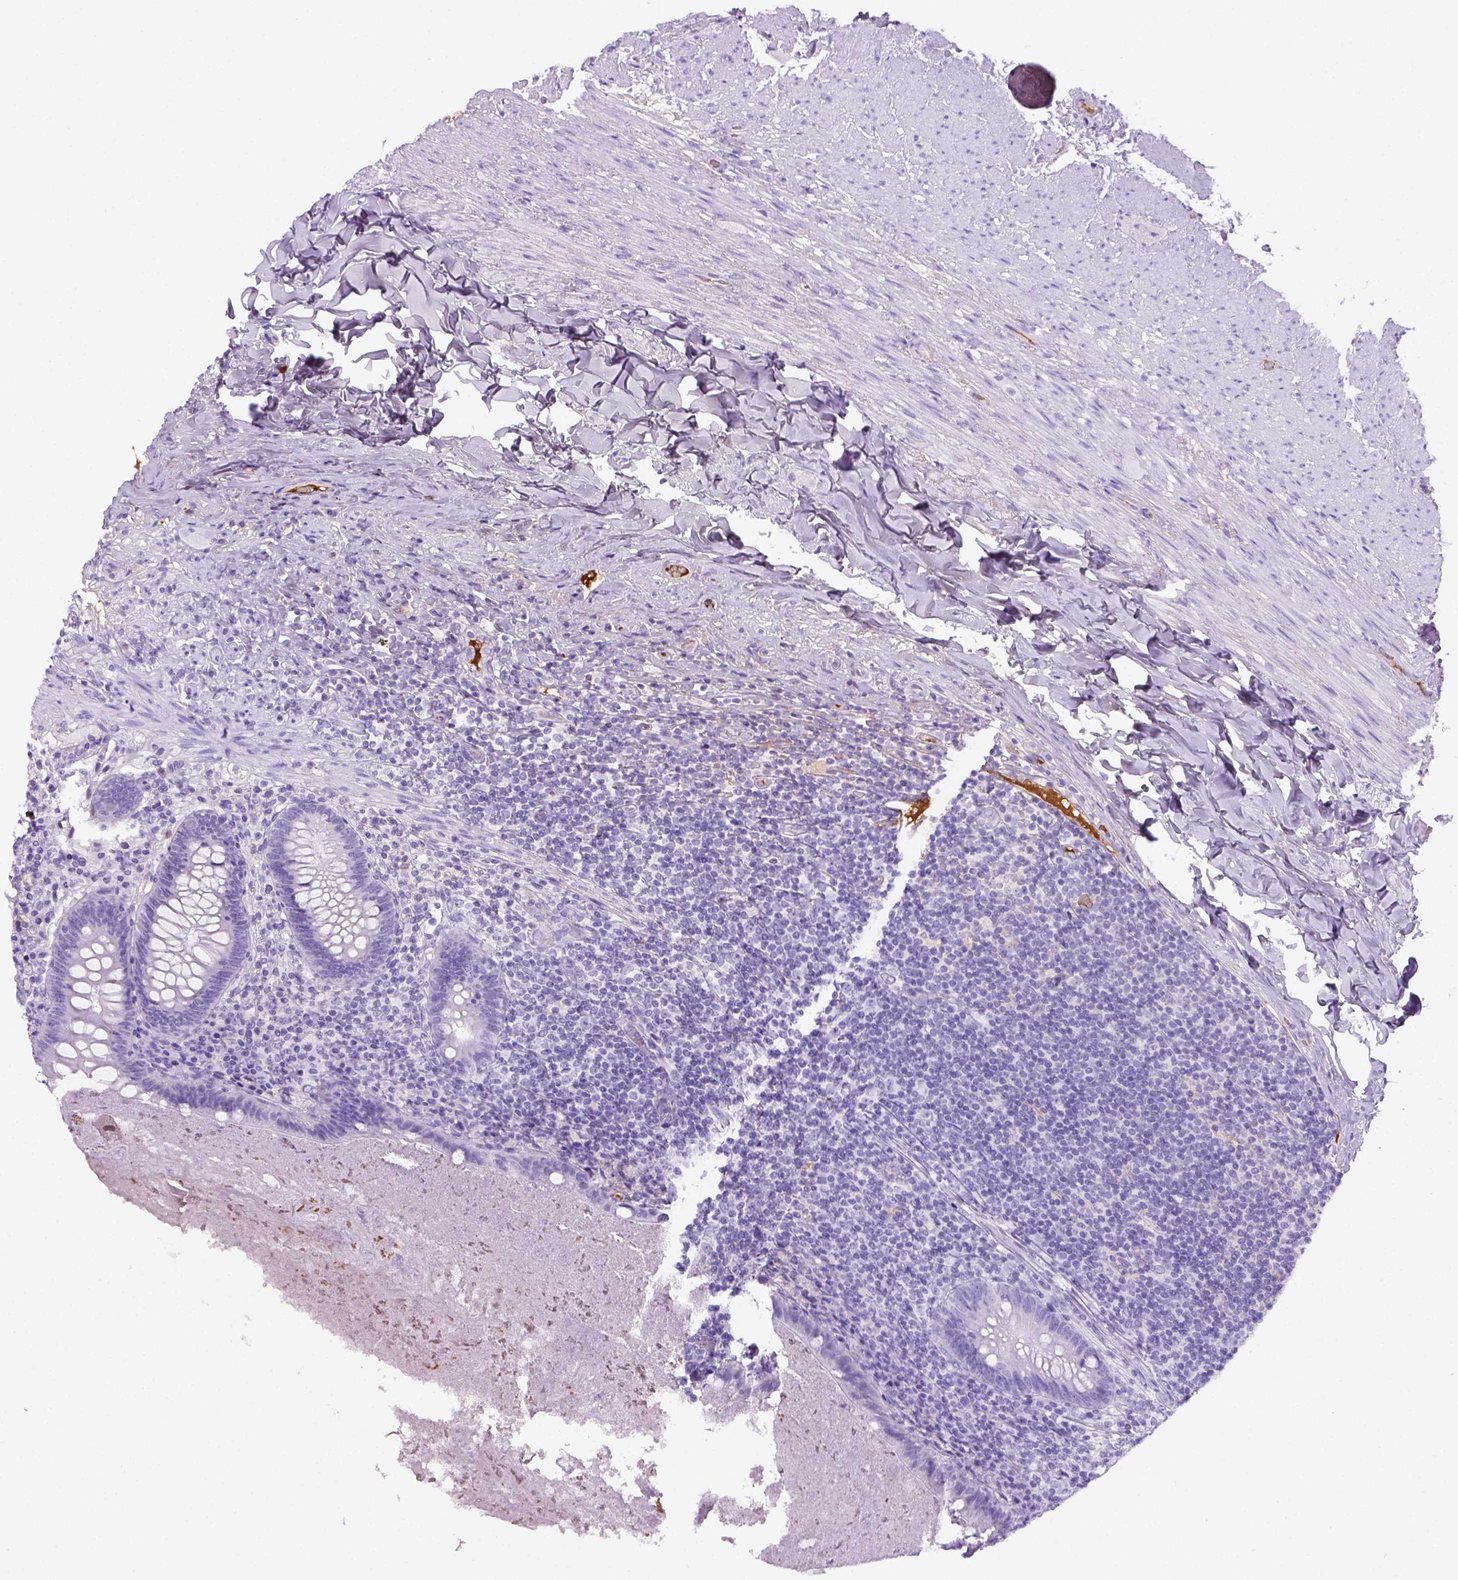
{"staining": {"intensity": "negative", "quantity": "none", "location": "none"}, "tissue": "appendix", "cell_type": "Glandular cells", "image_type": "normal", "snomed": [{"axis": "morphology", "description": "Normal tissue, NOS"}, {"axis": "topography", "description": "Appendix"}], "caption": "A photomicrograph of appendix stained for a protein exhibits no brown staining in glandular cells.", "gene": "ITIH4", "patient": {"sex": "male", "age": 47}}